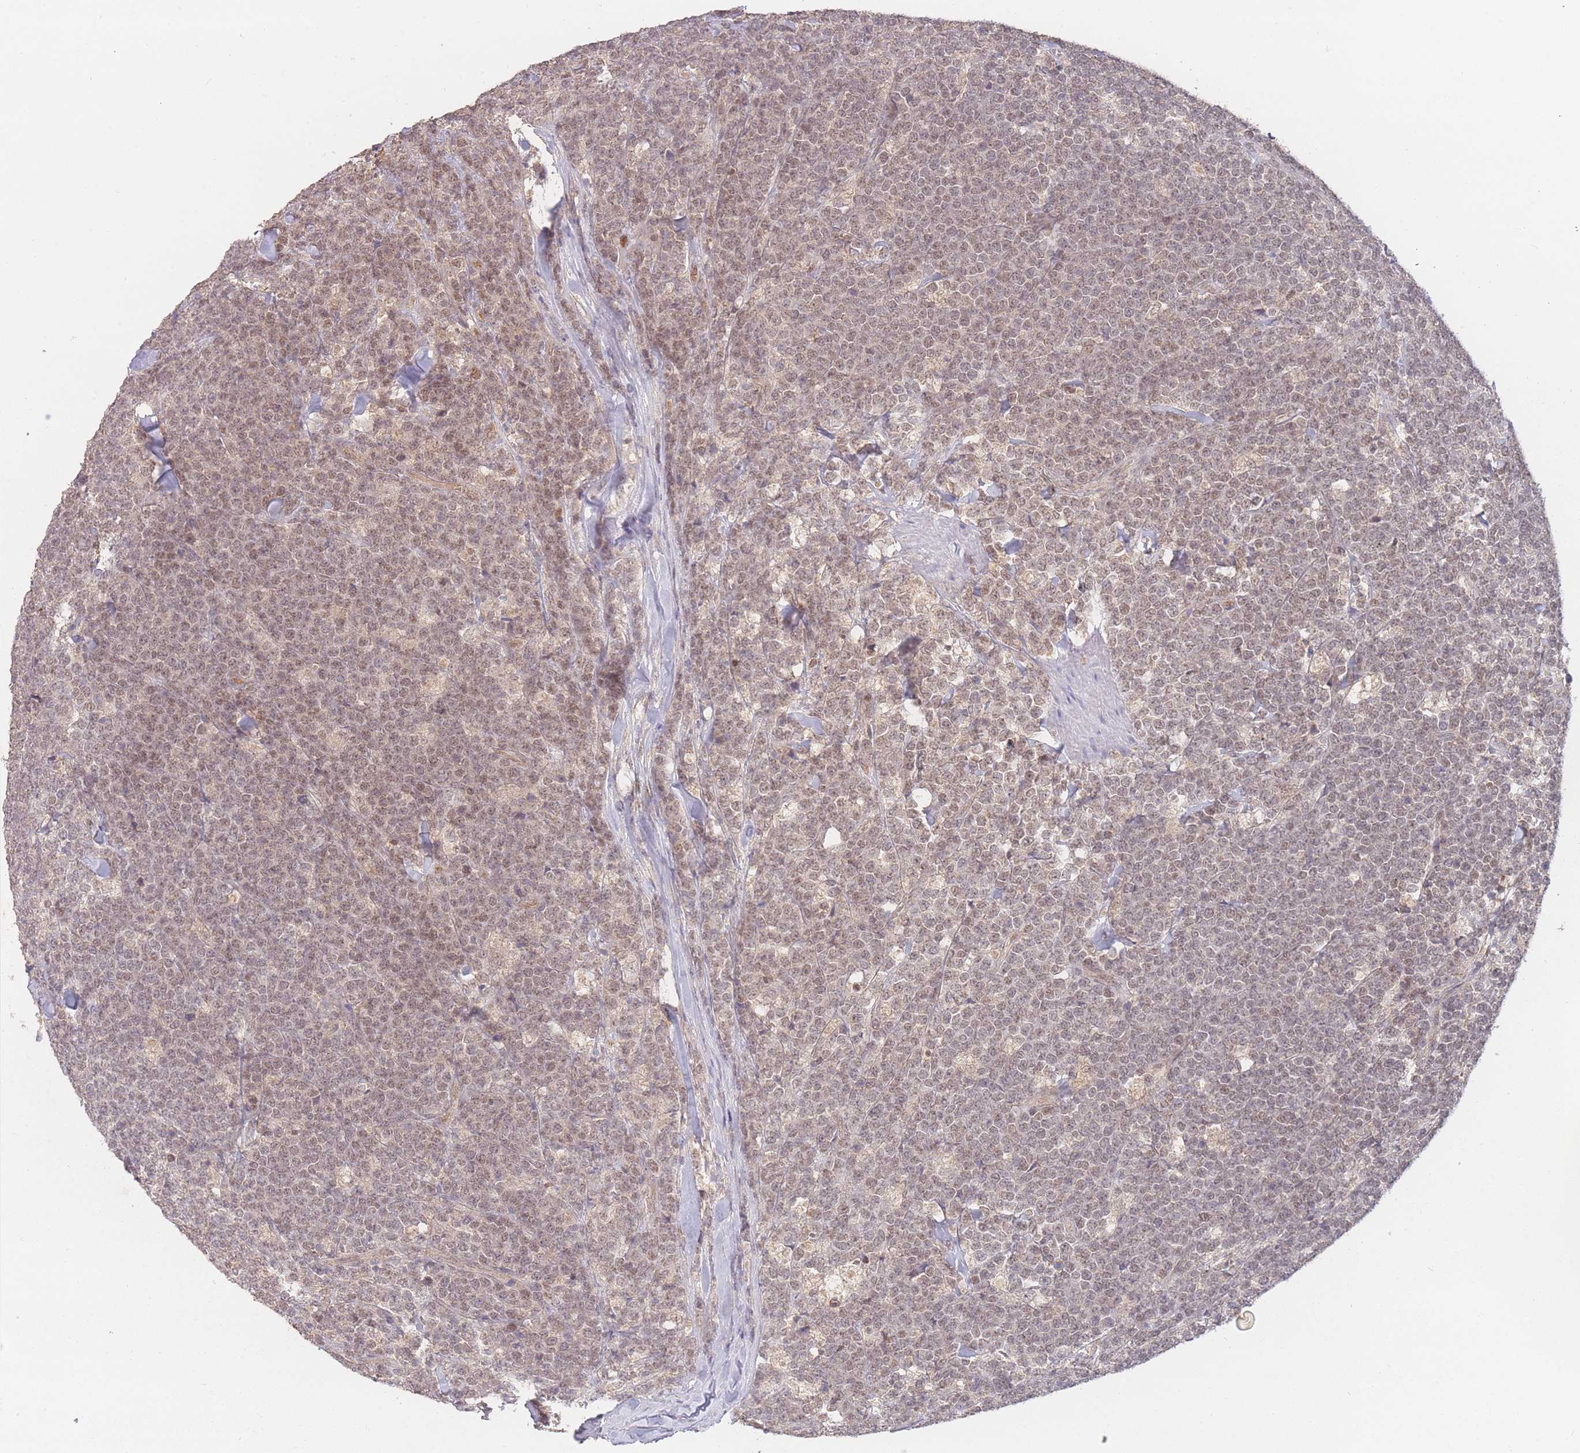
{"staining": {"intensity": "weak", "quantity": ">75%", "location": "nuclear"}, "tissue": "lymphoma", "cell_type": "Tumor cells", "image_type": "cancer", "snomed": [{"axis": "morphology", "description": "Malignant lymphoma, non-Hodgkin's type, High grade"}, {"axis": "topography", "description": "Small intestine"}, {"axis": "topography", "description": "Colon"}], "caption": "The histopathology image shows immunohistochemical staining of lymphoma. There is weak nuclear expression is seen in about >75% of tumor cells. (Stains: DAB (3,3'-diaminobenzidine) in brown, nuclei in blue, Microscopy: brightfield microscopy at high magnification).", "gene": "RNF144B", "patient": {"sex": "male", "age": 8}}